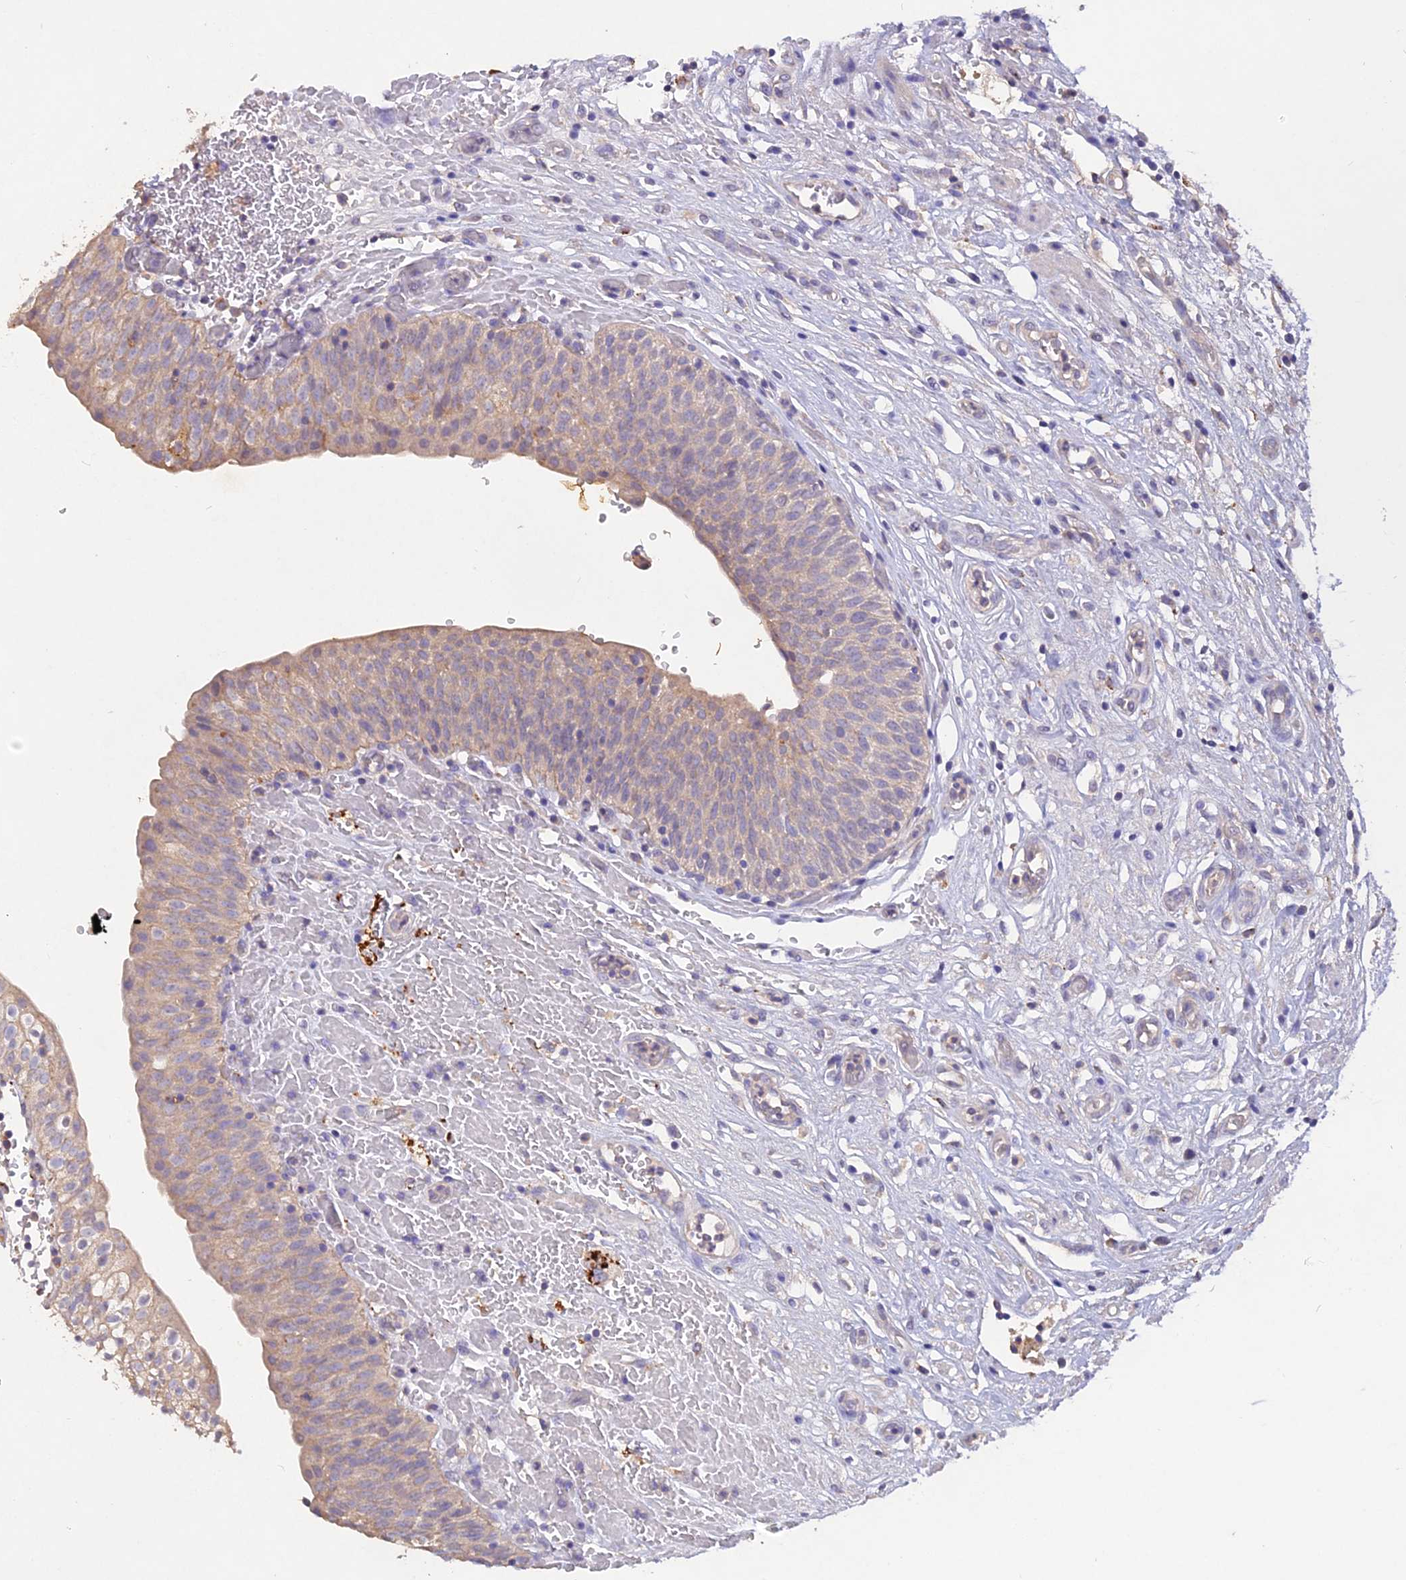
{"staining": {"intensity": "weak", "quantity": "<25%", "location": "cytoplasmic/membranous"}, "tissue": "urinary bladder", "cell_type": "Urothelial cells", "image_type": "normal", "snomed": [{"axis": "morphology", "description": "Normal tissue, NOS"}, {"axis": "topography", "description": "Urinary bladder"}], "caption": "A high-resolution image shows immunohistochemistry staining of normal urinary bladder, which exhibits no significant staining in urothelial cells.", "gene": "SLC26A4", "patient": {"sex": "male", "age": 55}}